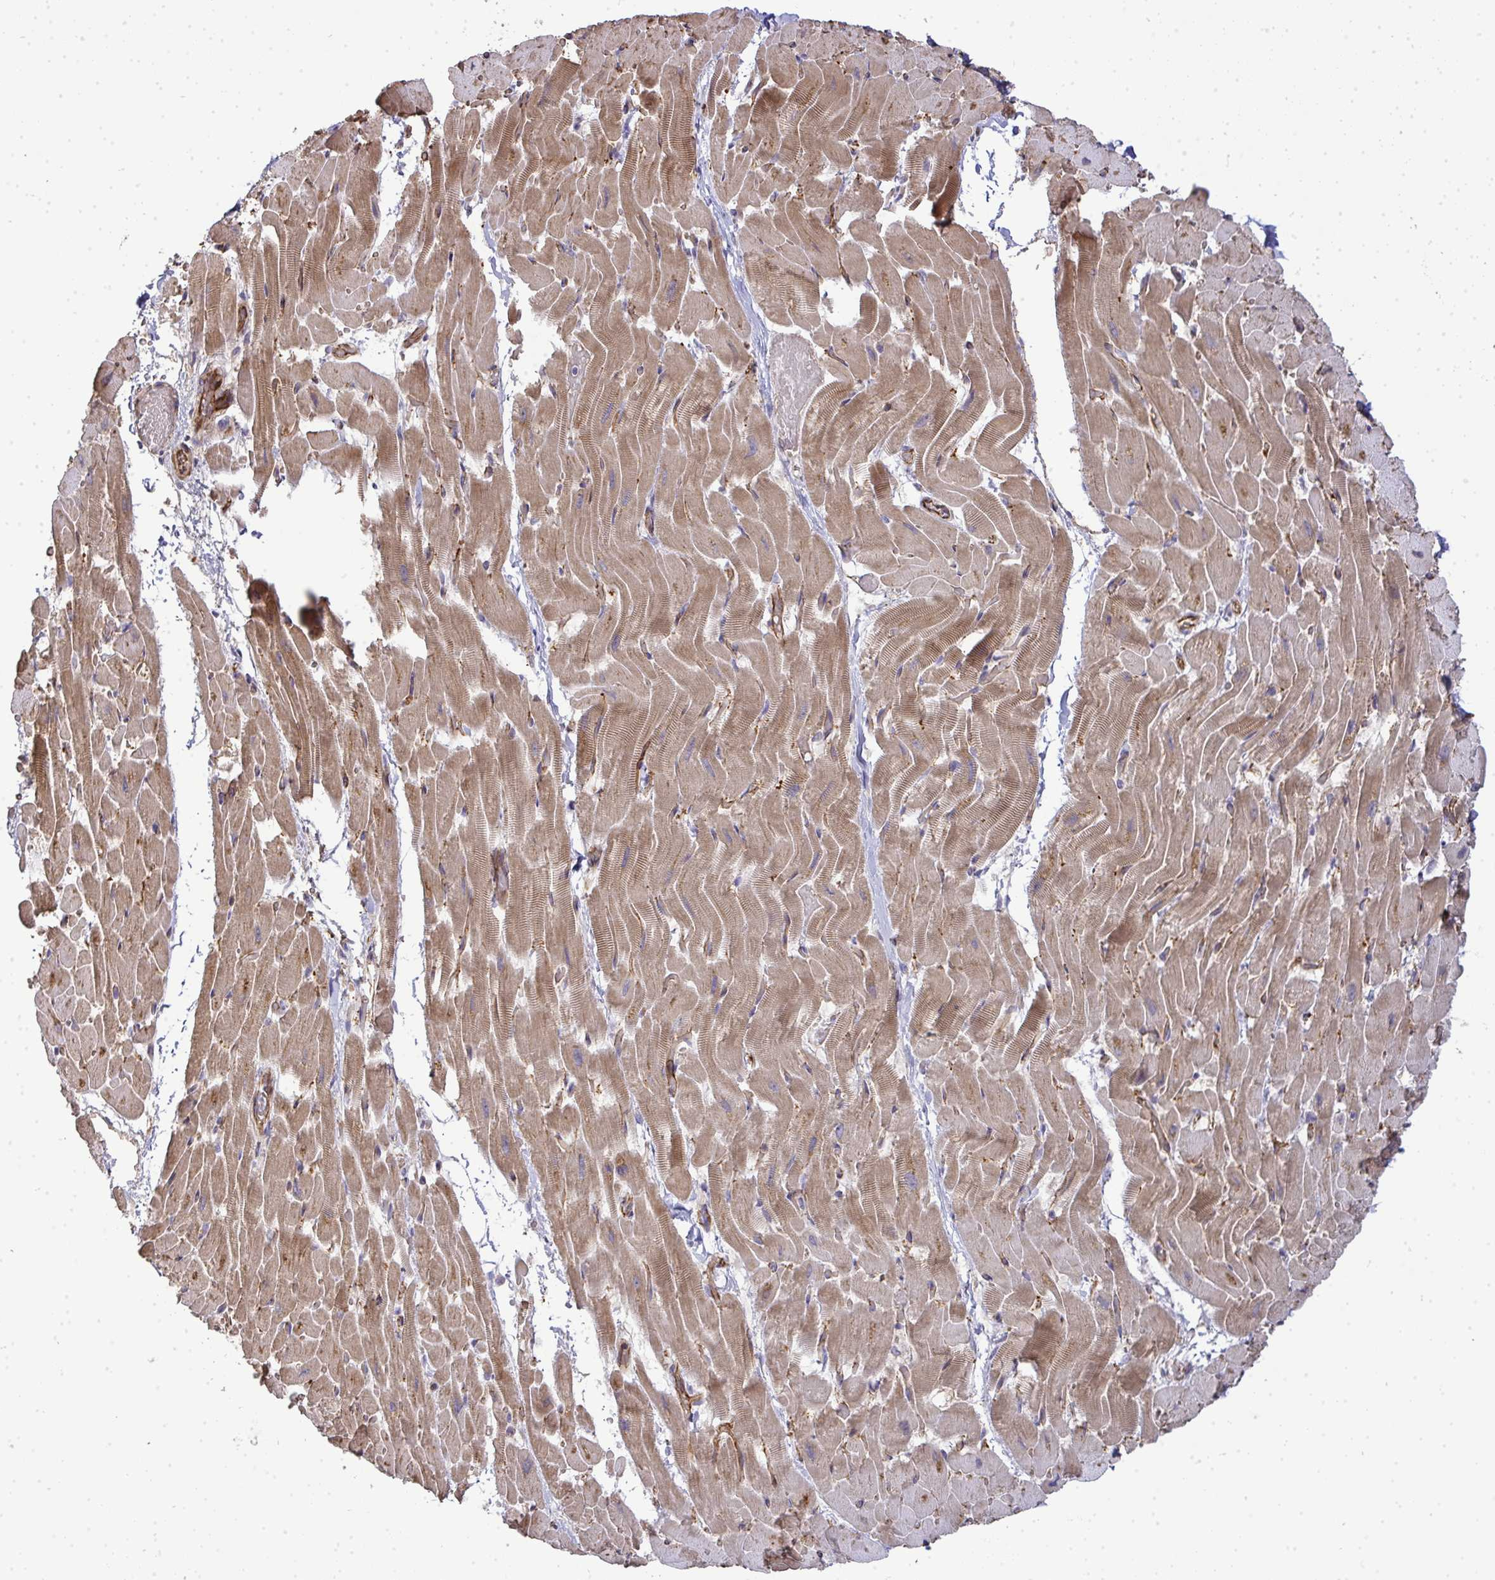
{"staining": {"intensity": "moderate", "quantity": ">75%", "location": "cytoplasmic/membranous"}, "tissue": "heart muscle", "cell_type": "Cardiomyocytes", "image_type": "normal", "snomed": [{"axis": "morphology", "description": "Normal tissue, NOS"}, {"axis": "topography", "description": "Heart"}], "caption": "A brown stain labels moderate cytoplasmic/membranous positivity of a protein in cardiomyocytes of normal human heart muscle. The staining is performed using DAB brown chromogen to label protein expression. The nuclei are counter-stained blue using hematoxylin.", "gene": "B4GALT6", "patient": {"sex": "male", "age": 37}}